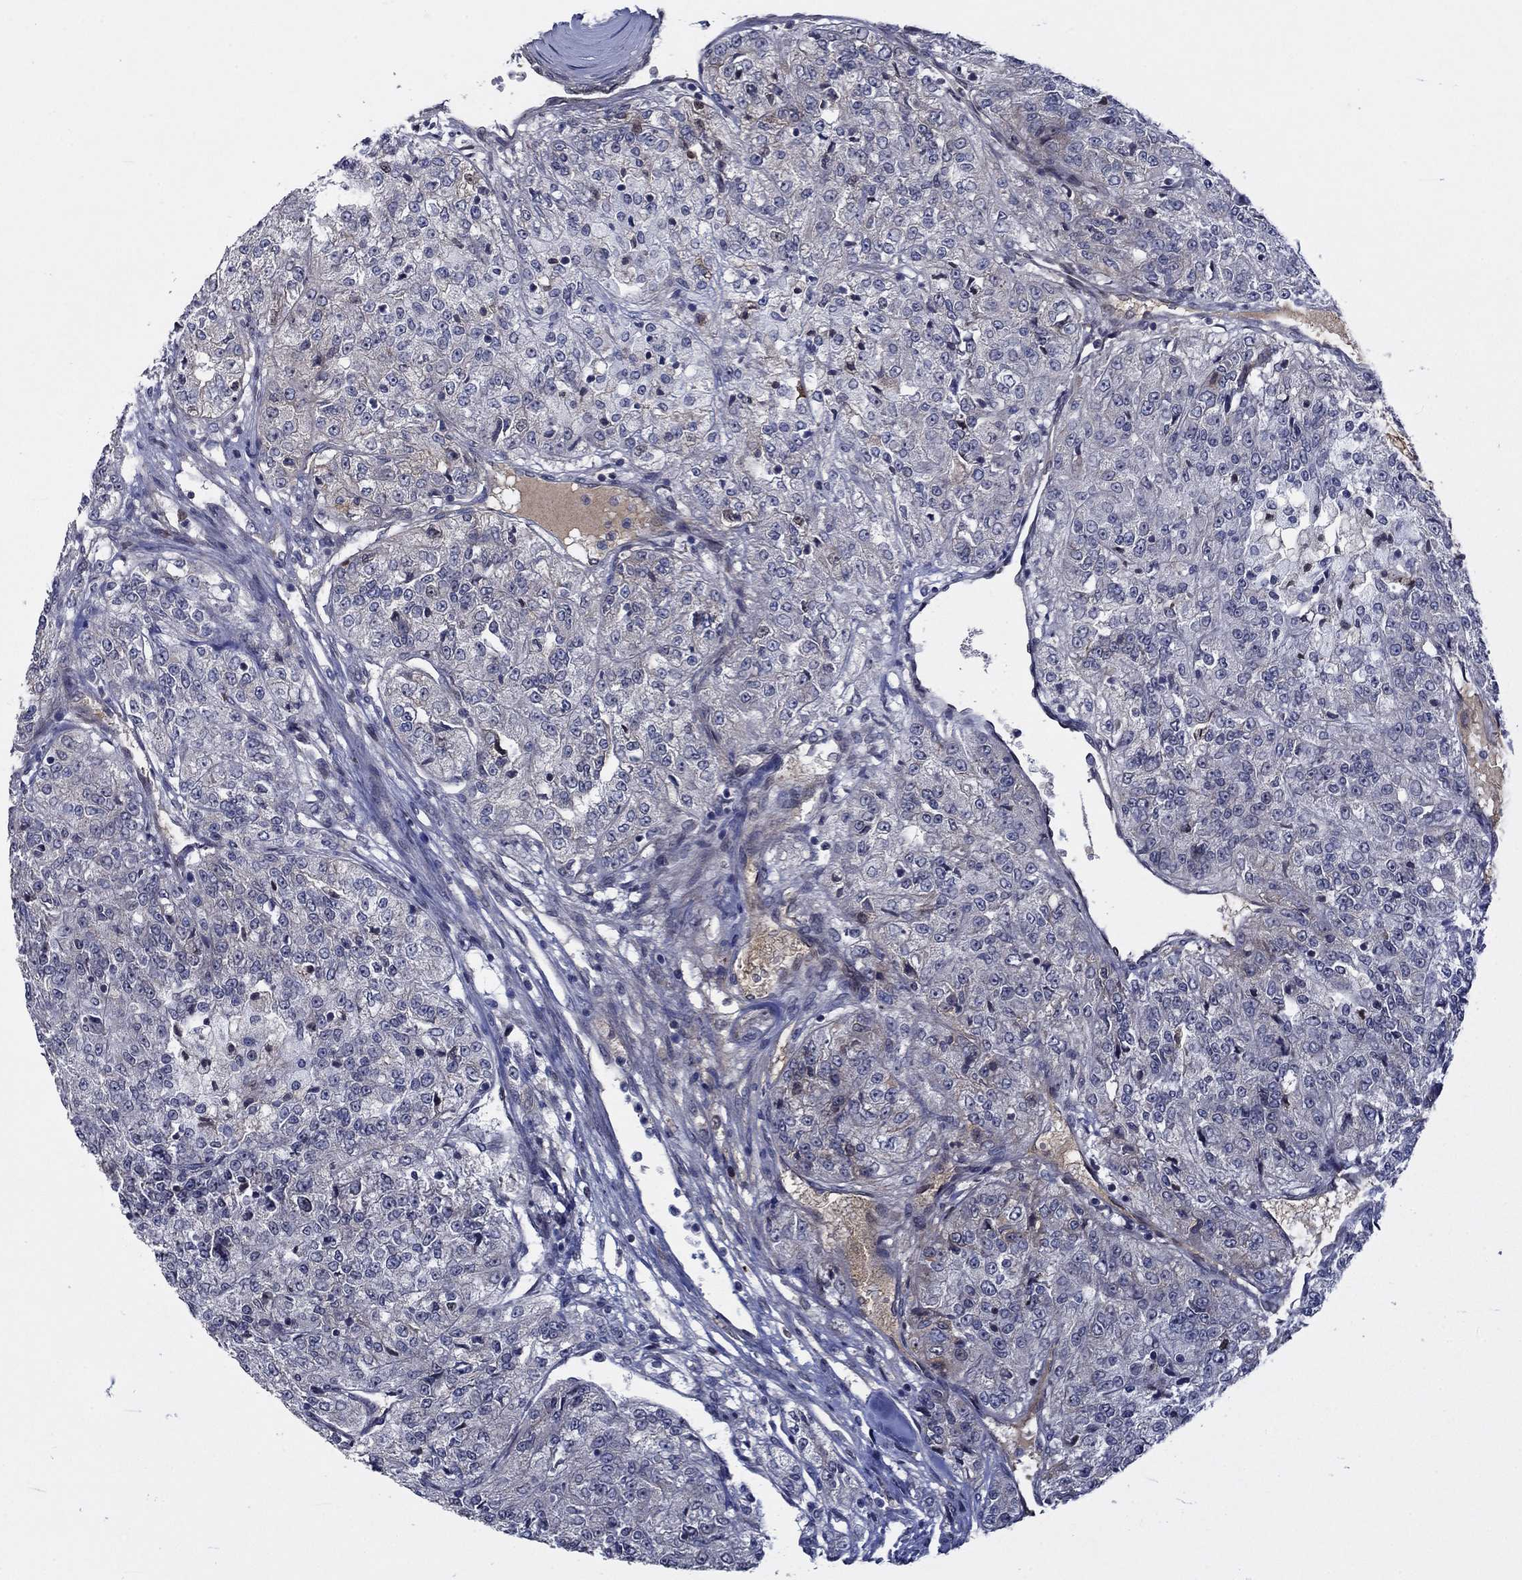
{"staining": {"intensity": "negative", "quantity": "none", "location": "none"}, "tissue": "renal cancer", "cell_type": "Tumor cells", "image_type": "cancer", "snomed": [{"axis": "morphology", "description": "Adenocarcinoma, NOS"}, {"axis": "topography", "description": "Kidney"}], "caption": "Image shows no protein expression in tumor cells of adenocarcinoma (renal) tissue. The staining was performed using DAB (3,3'-diaminobenzidine) to visualize the protein expression in brown, while the nuclei were stained in blue with hematoxylin (Magnification: 20x).", "gene": "CETN3", "patient": {"sex": "female", "age": 63}}